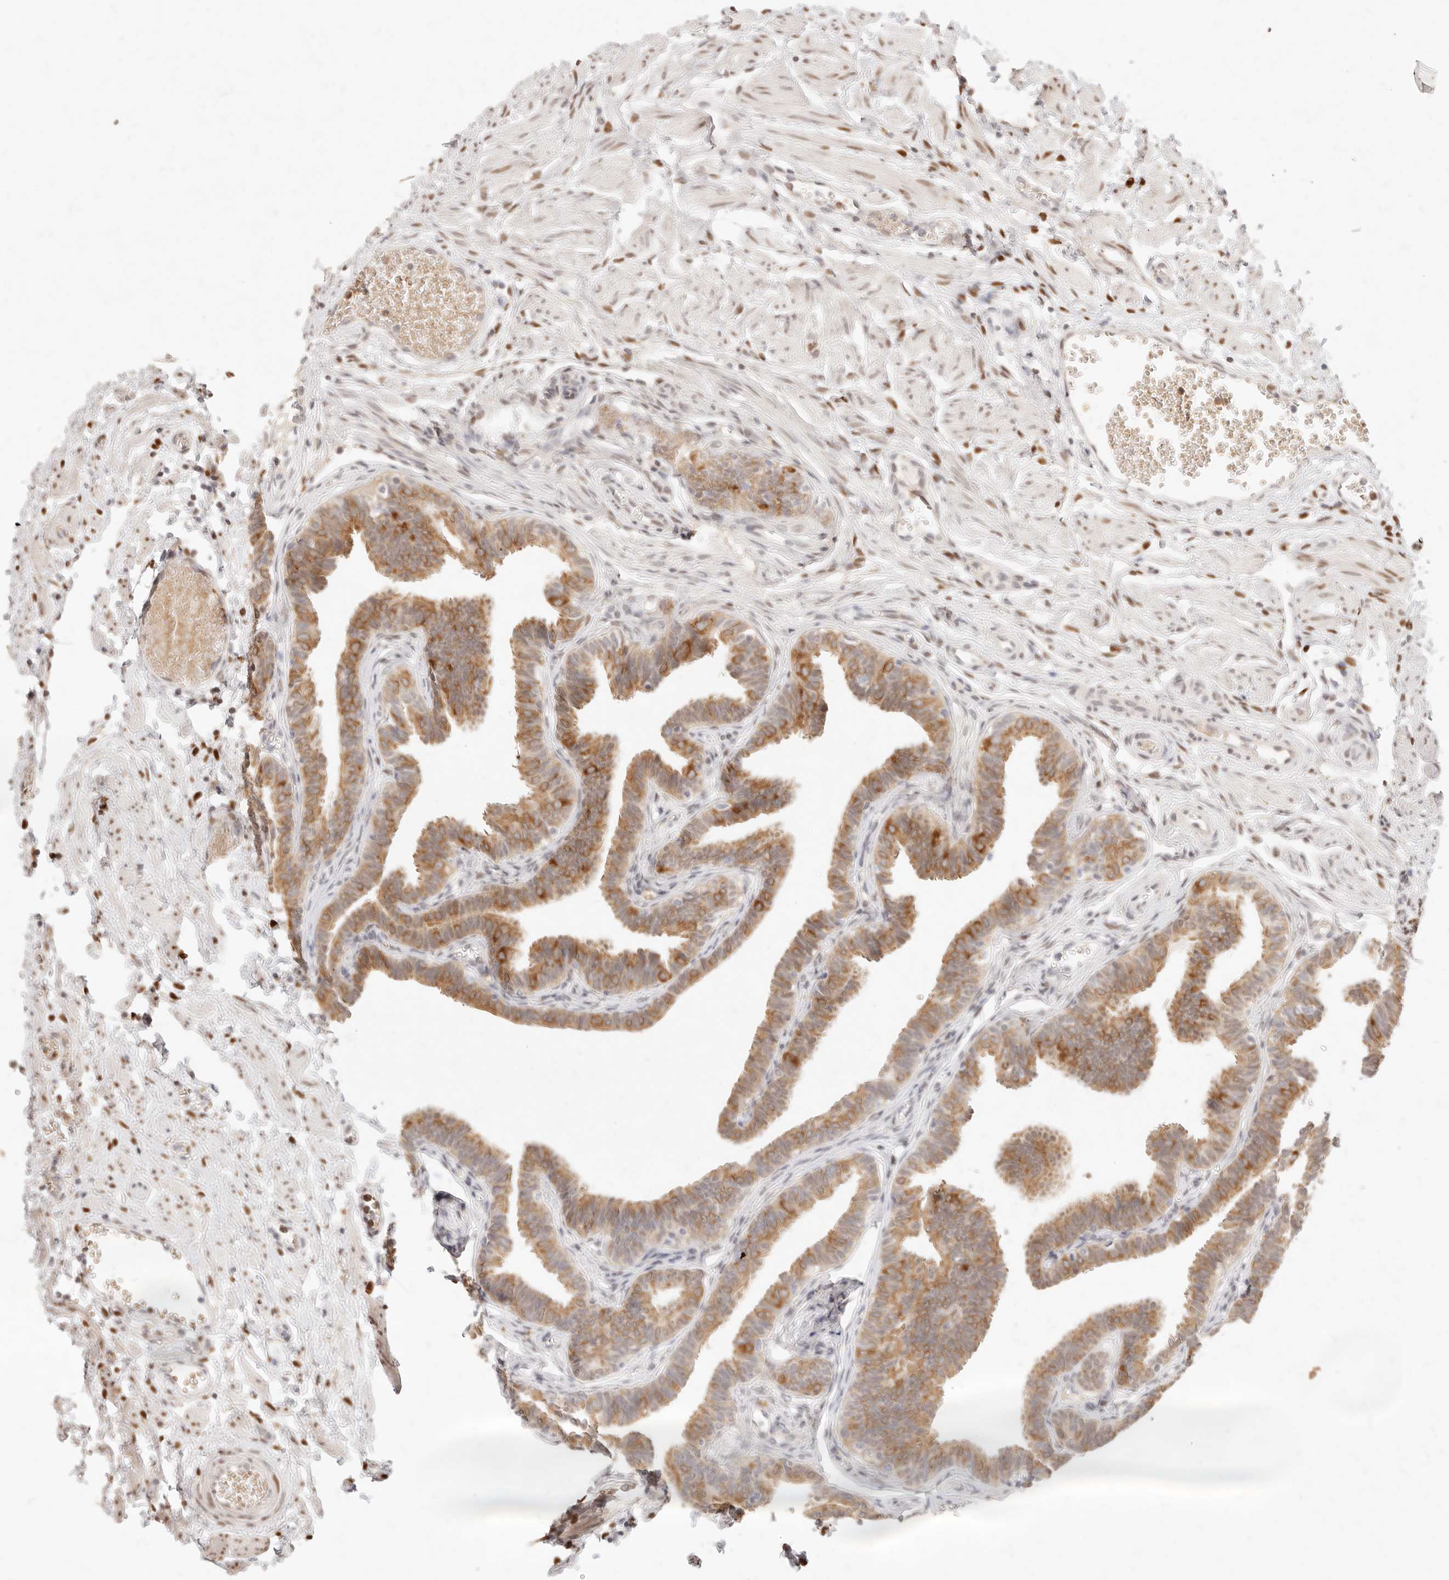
{"staining": {"intensity": "moderate", "quantity": ">75%", "location": "cytoplasmic/membranous"}, "tissue": "fallopian tube", "cell_type": "Glandular cells", "image_type": "normal", "snomed": [{"axis": "morphology", "description": "Normal tissue, NOS"}, {"axis": "topography", "description": "Fallopian tube"}, {"axis": "topography", "description": "Ovary"}], "caption": "Moderate cytoplasmic/membranous protein expression is seen in about >75% of glandular cells in fallopian tube.", "gene": "ASCL3", "patient": {"sex": "female", "age": 23}}